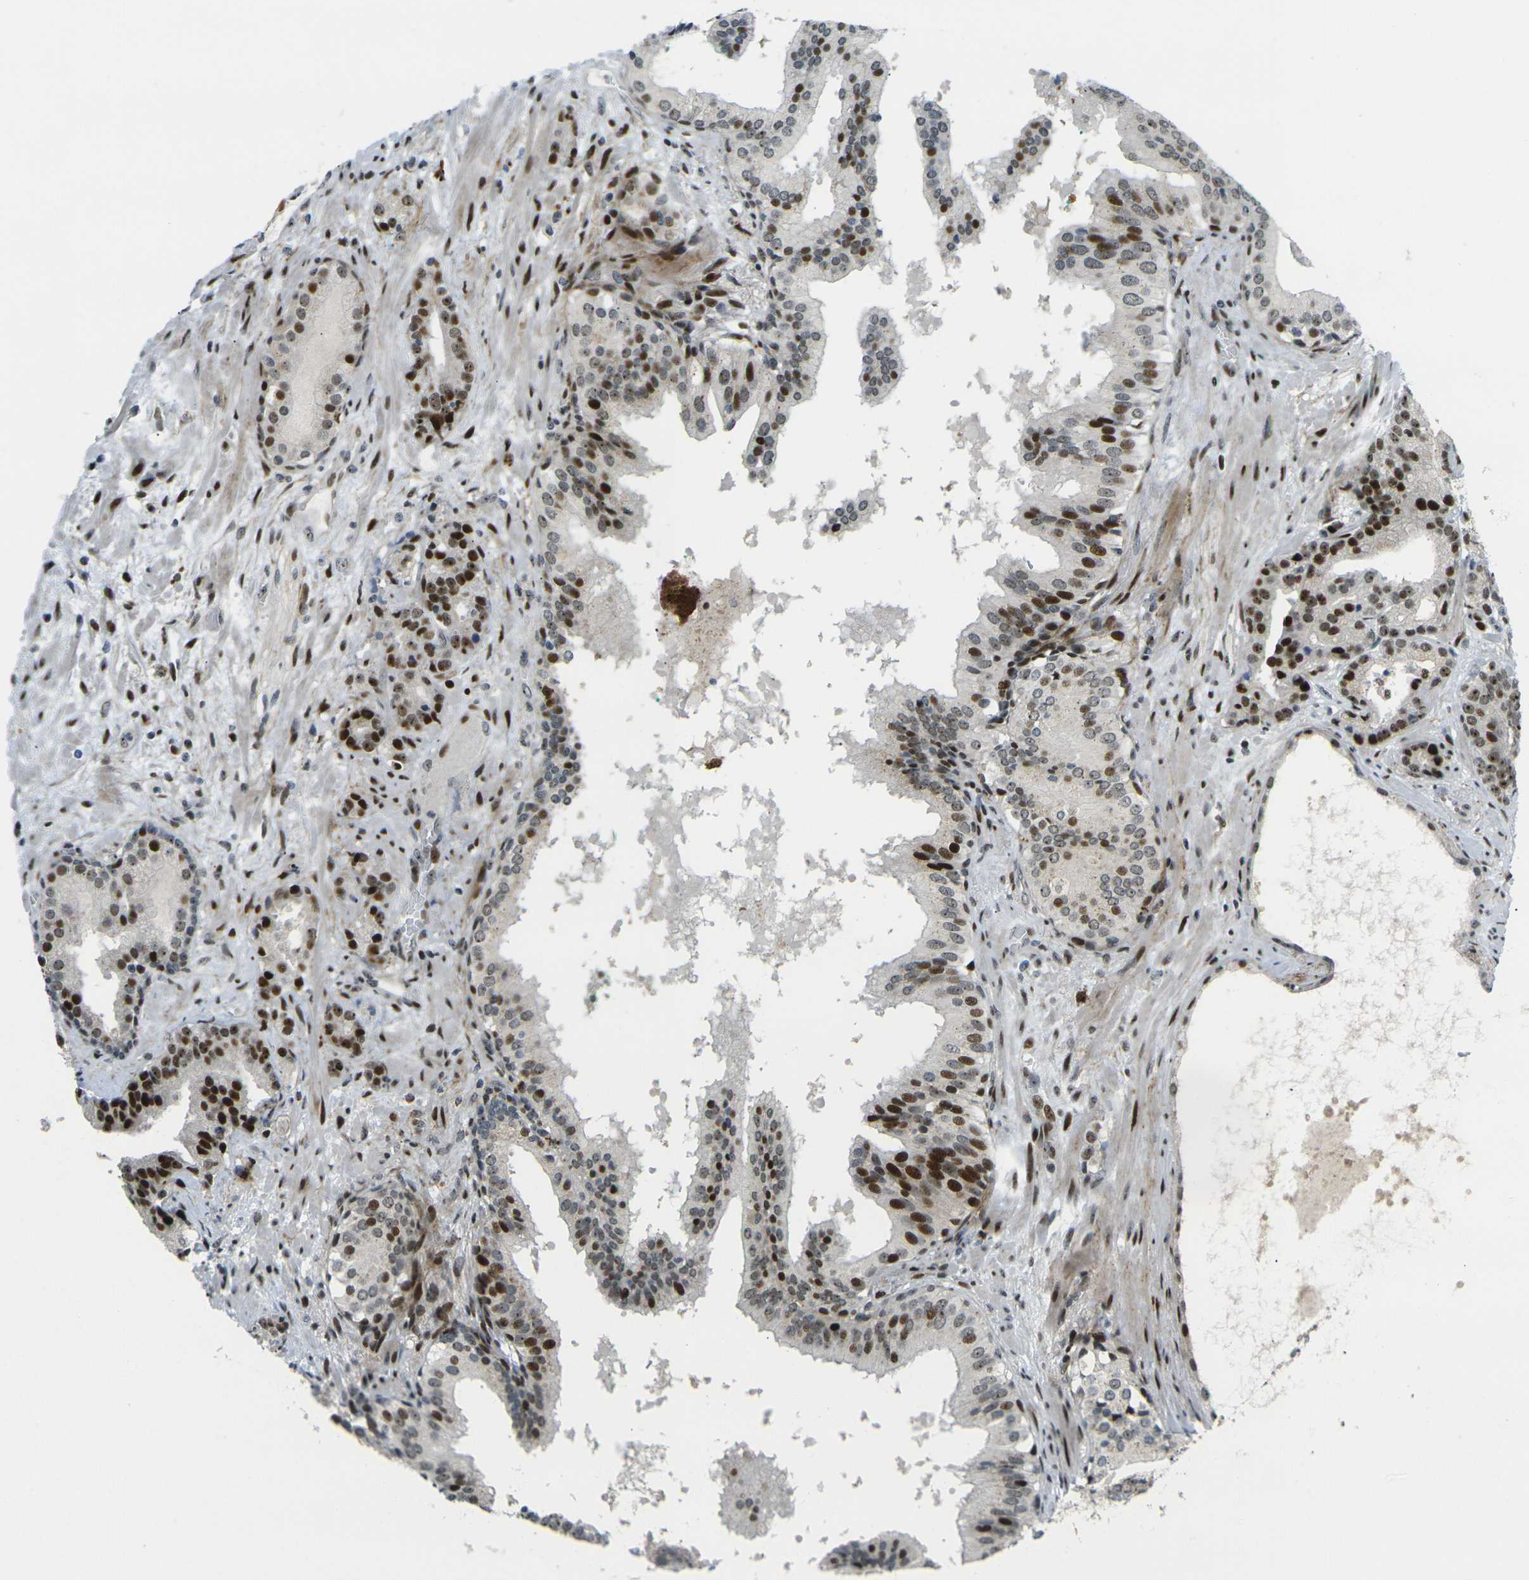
{"staining": {"intensity": "strong", "quantity": ">75%", "location": "nuclear"}, "tissue": "prostate cancer", "cell_type": "Tumor cells", "image_type": "cancer", "snomed": [{"axis": "morphology", "description": "Adenocarcinoma, Low grade"}, {"axis": "topography", "description": "Prostate"}], "caption": "A high-resolution histopathology image shows IHC staining of prostate cancer, which demonstrates strong nuclear positivity in approximately >75% of tumor cells.", "gene": "UBE2C", "patient": {"sex": "male", "age": 63}}